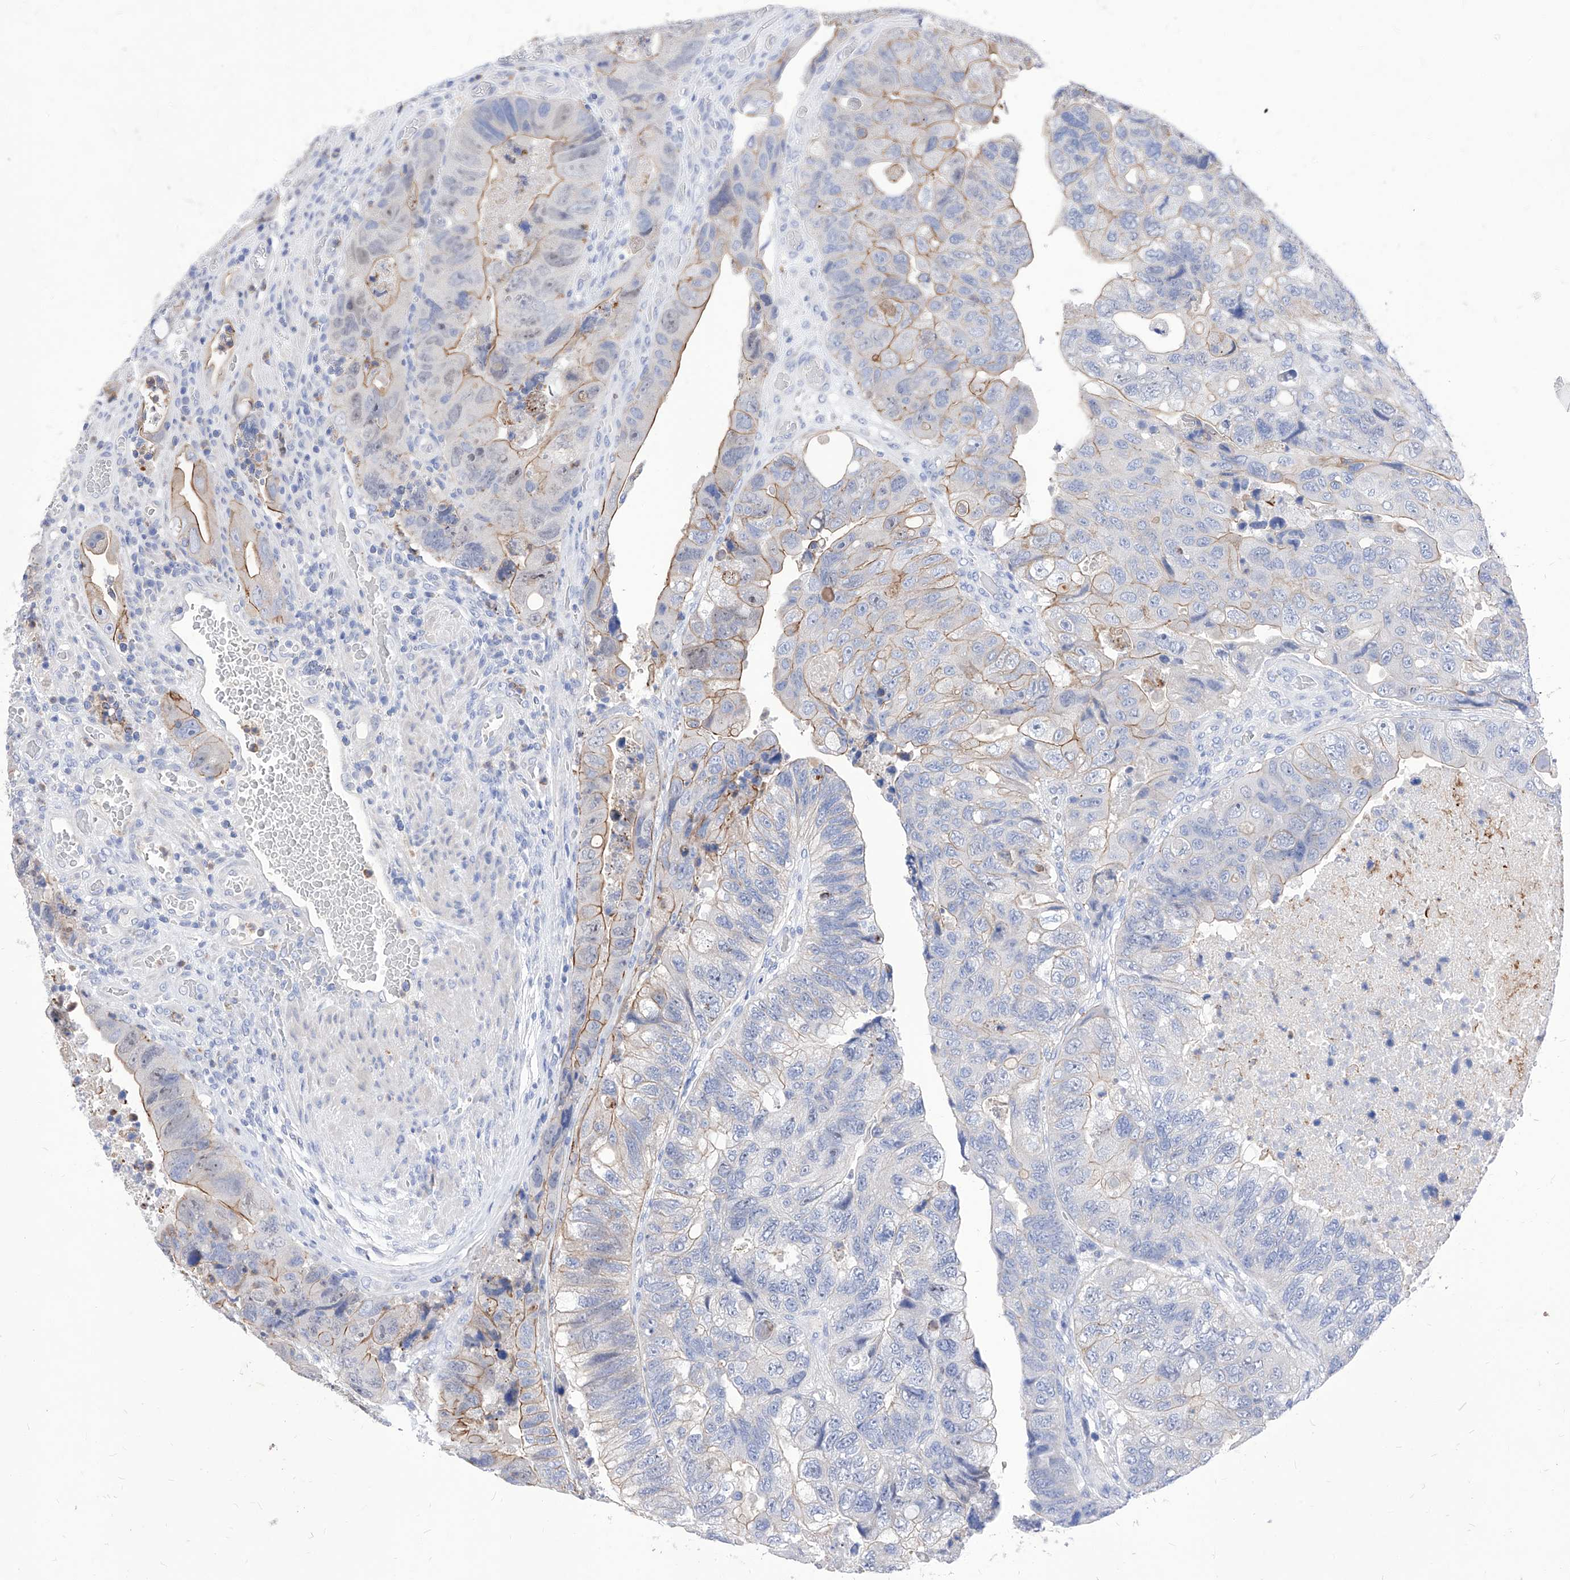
{"staining": {"intensity": "moderate", "quantity": "25%-75%", "location": "cytoplasmic/membranous"}, "tissue": "colorectal cancer", "cell_type": "Tumor cells", "image_type": "cancer", "snomed": [{"axis": "morphology", "description": "Adenocarcinoma, NOS"}, {"axis": "topography", "description": "Rectum"}], "caption": "DAB (3,3'-diaminobenzidine) immunohistochemical staining of human adenocarcinoma (colorectal) exhibits moderate cytoplasmic/membranous protein positivity in approximately 25%-75% of tumor cells.", "gene": "VAX1", "patient": {"sex": "male", "age": 63}}